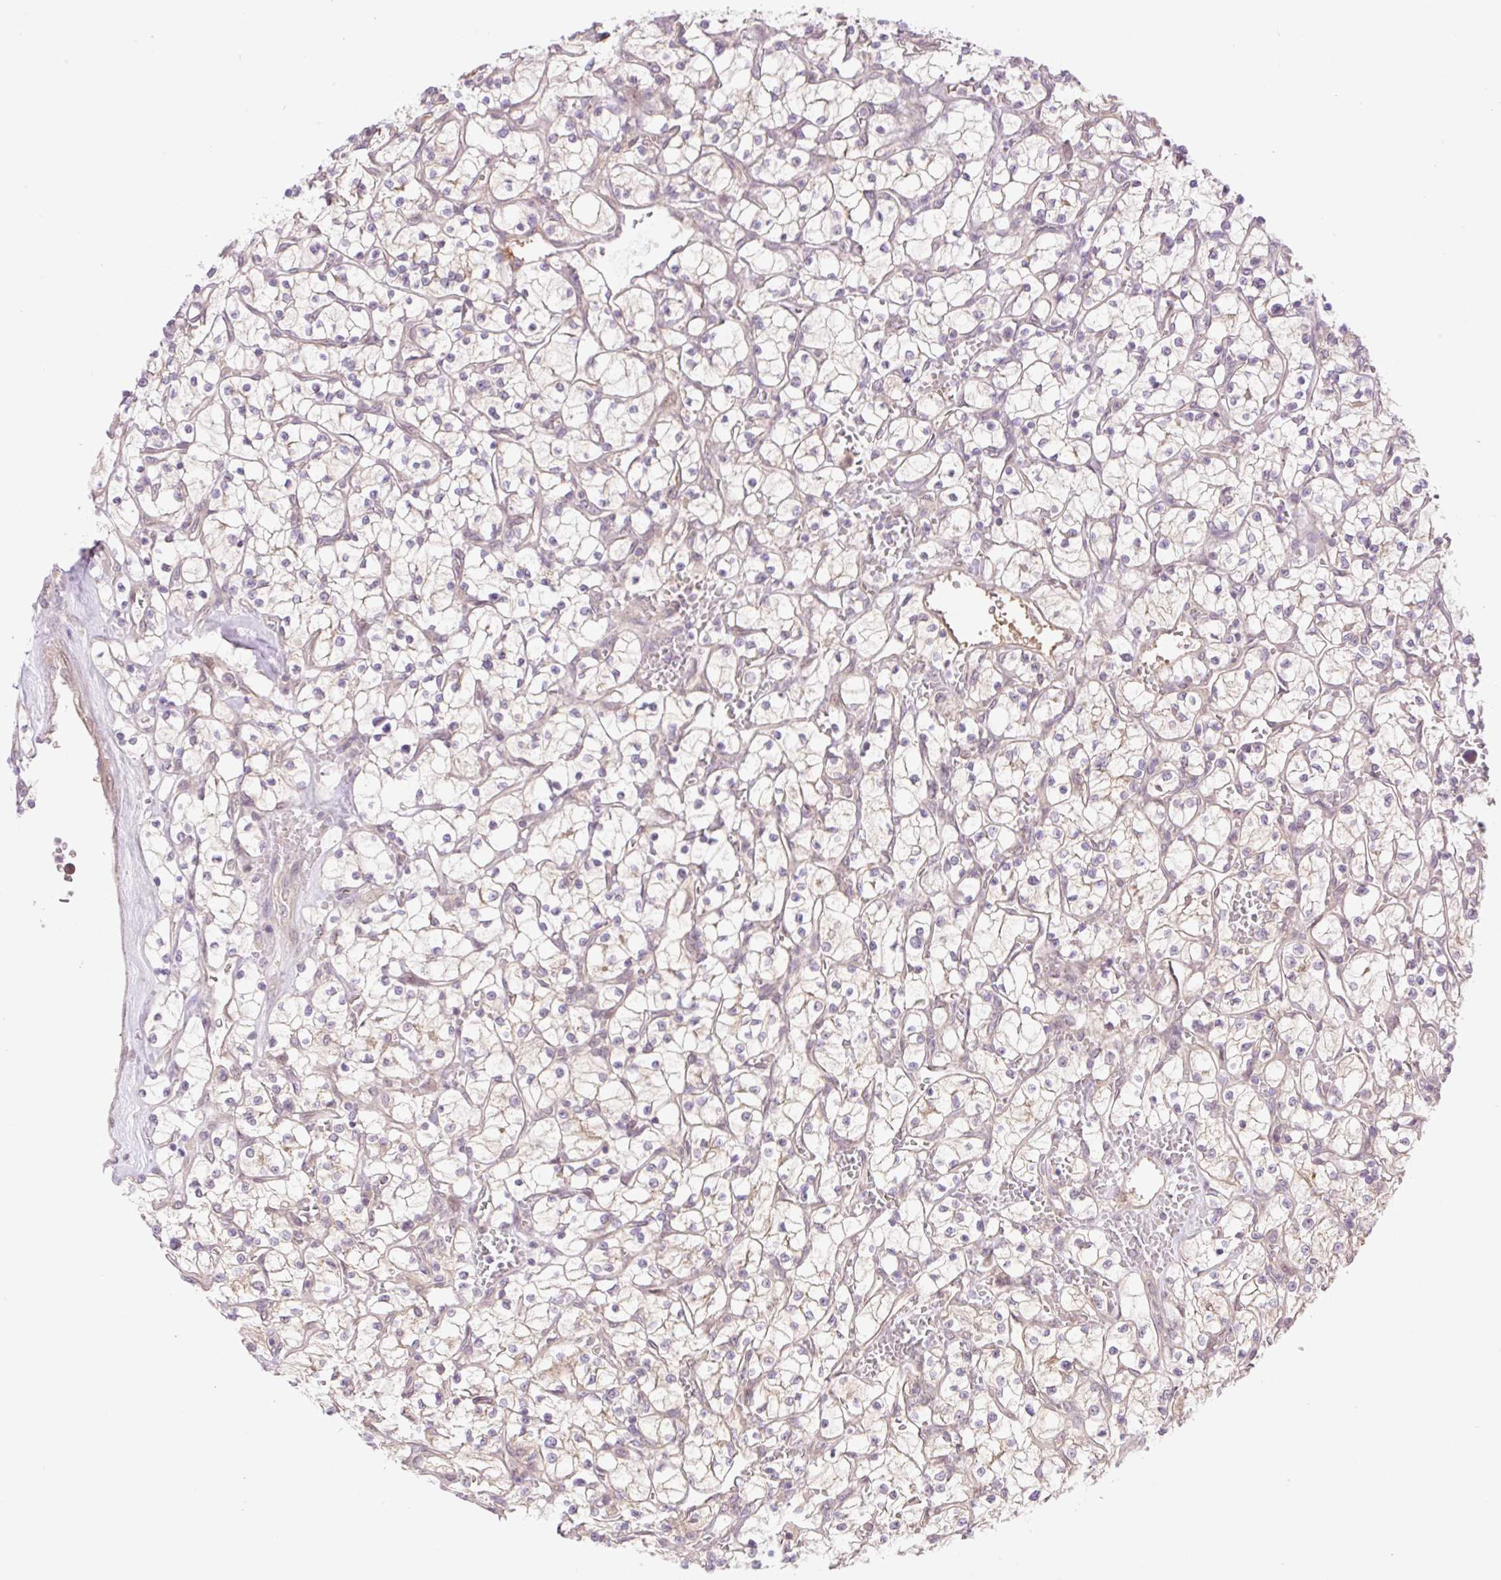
{"staining": {"intensity": "negative", "quantity": "none", "location": "none"}, "tissue": "renal cancer", "cell_type": "Tumor cells", "image_type": "cancer", "snomed": [{"axis": "morphology", "description": "Adenocarcinoma, NOS"}, {"axis": "topography", "description": "Kidney"}], "caption": "Immunohistochemistry (IHC) histopathology image of renal cancer stained for a protein (brown), which reveals no expression in tumor cells. (Stains: DAB IHC with hematoxylin counter stain, Microscopy: brightfield microscopy at high magnification).", "gene": "VPS25", "patient": {"sex": "female", "age": 64}}